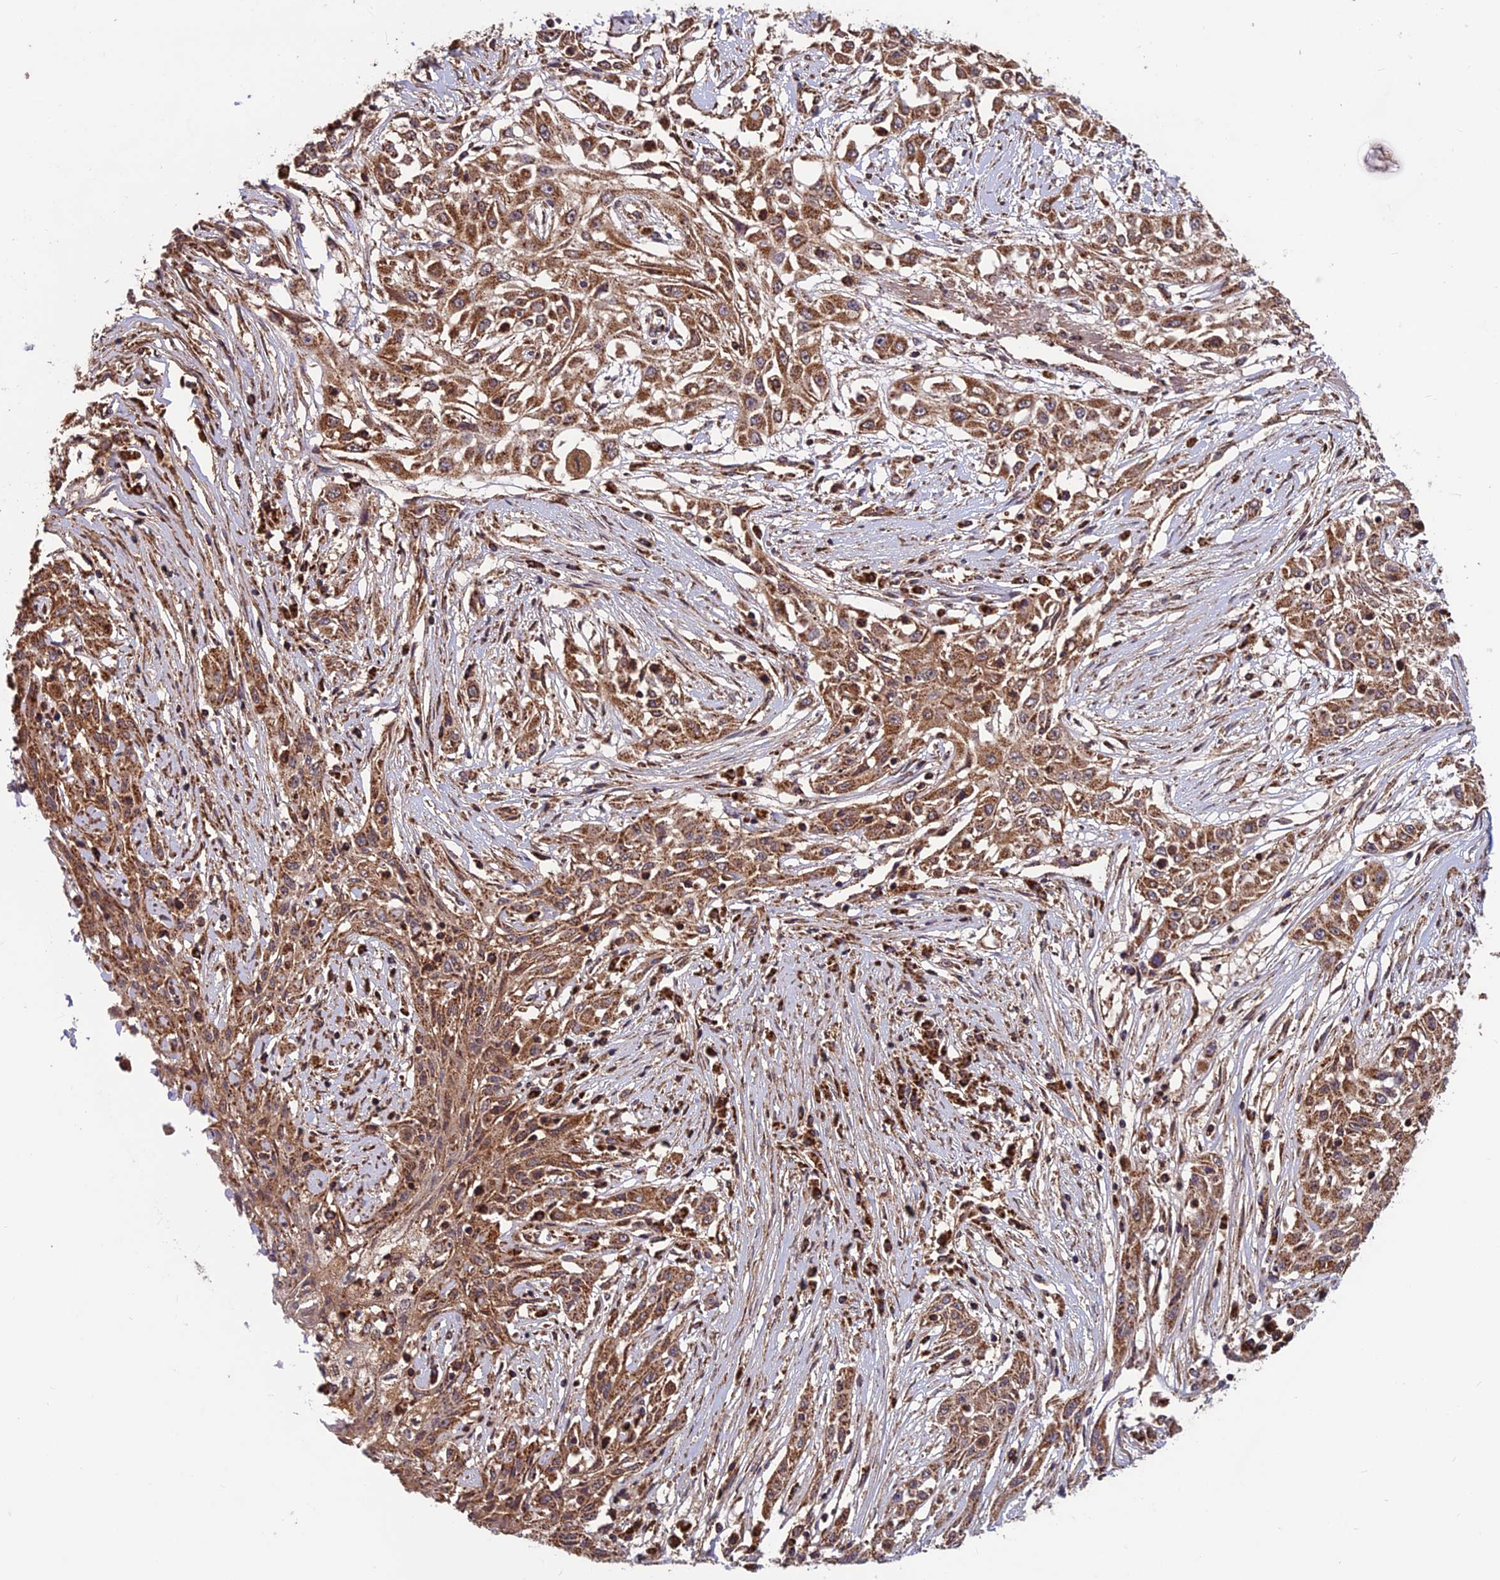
{"staining": {"intensity": "moderate", "quantity": ">75%", "location": "cytoplasmic/membranous"}, "tissue": "skin cancer", "cell_type": "Tumor cells", "image_type": "cancer", "snomed": [{"axis": "morphology", "description": "Squamous cell carcinoma, NOS"}, {"axis": "morphology", "description": "Squamous cell carcinoma, metastatic, NOS"}, {"axis": "topography", "description": "Skin"}, {"axis": "topography", "description": "Lymph node"}], "caption": "About >75% of tumor cells in human skin metastatic squamous cell carcinoma reveal moderate cytoplasmic/membranous protein positivity as visualized by brown immunohistochemical staining.", "gene": "CCDC15", "patient": {"sex": "male", "age": 75}}